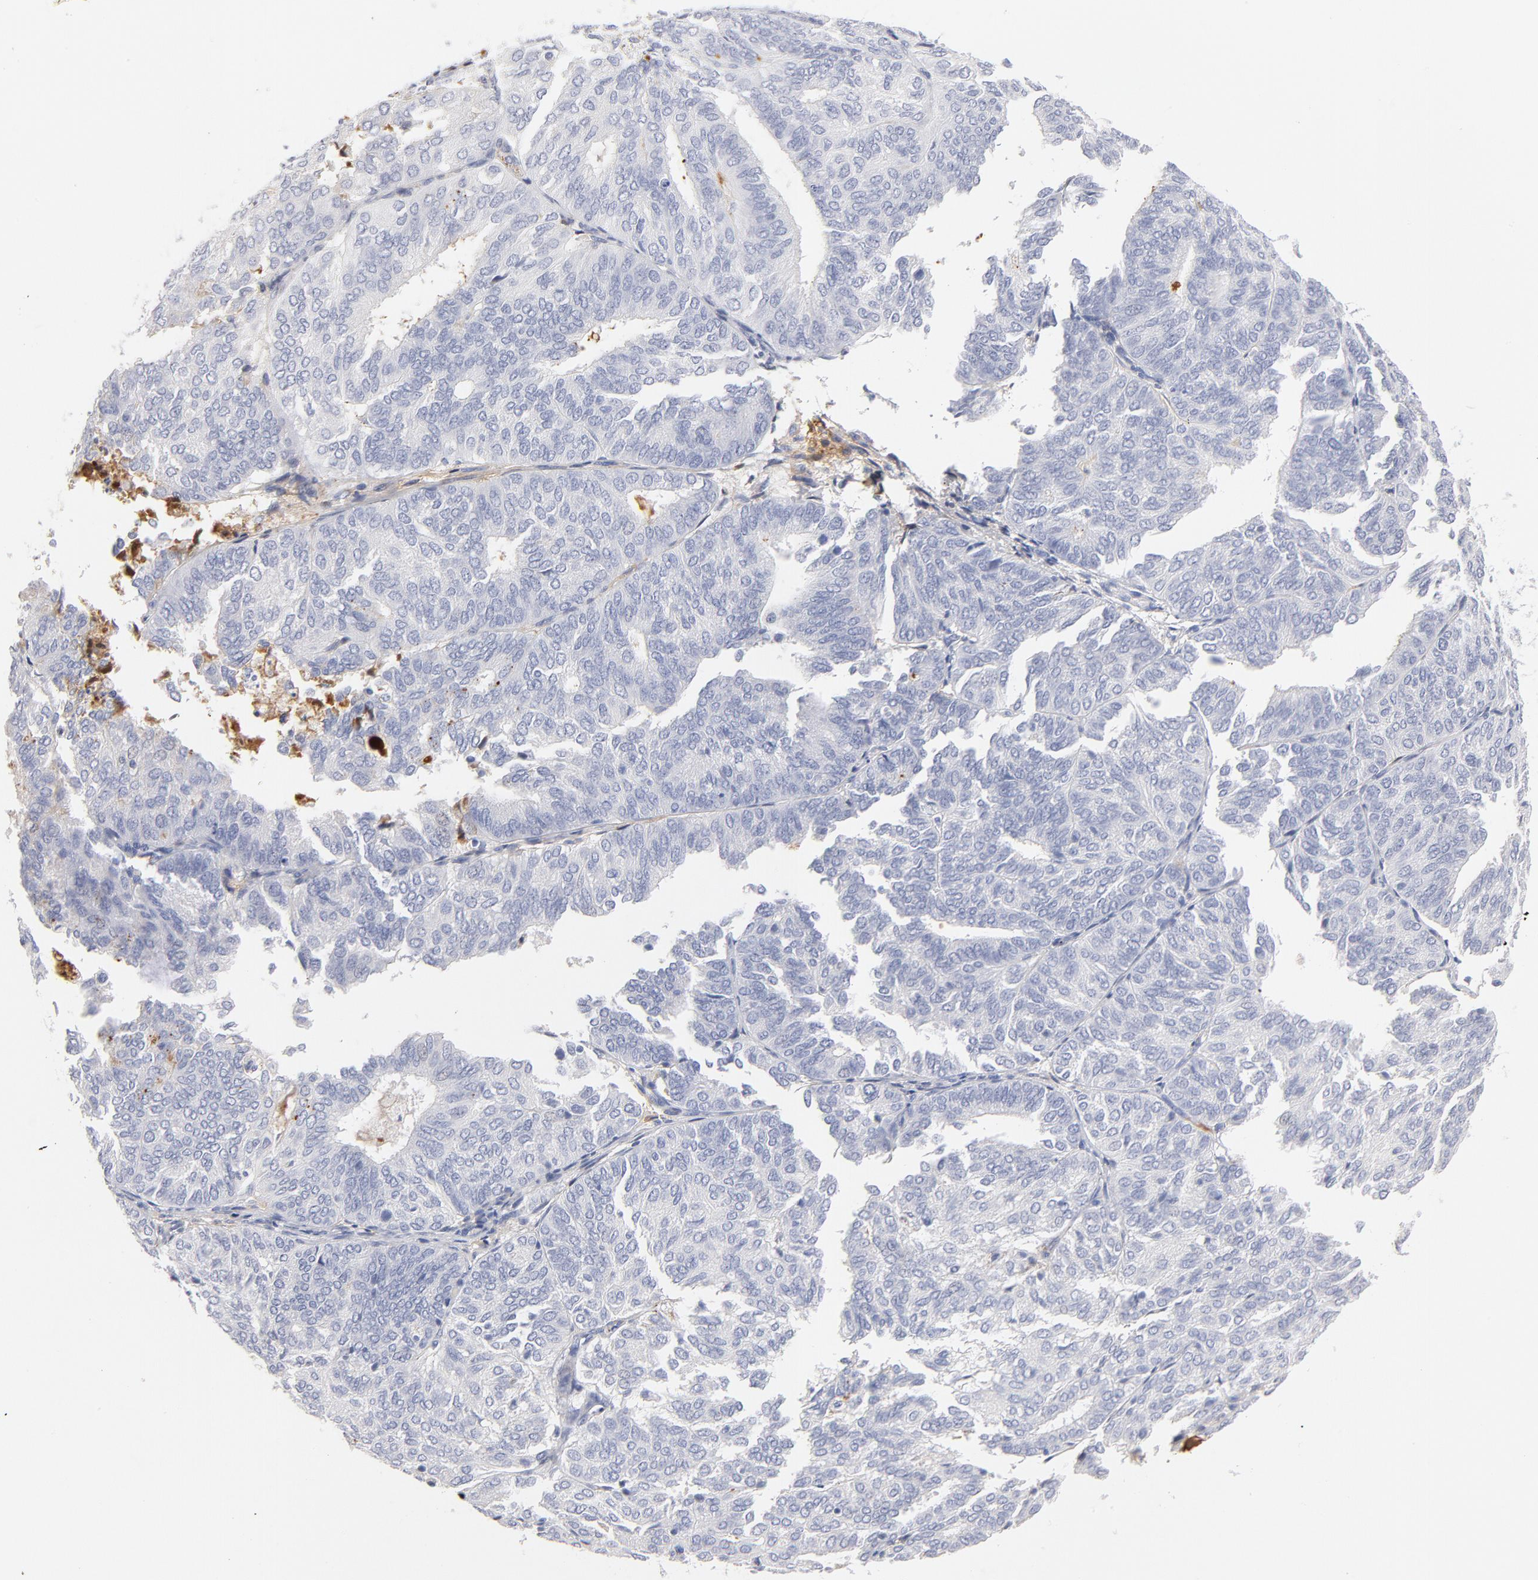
{"staining": {"intensity": "negative", "quantity": "none", "location": "none"}, "tissue": "endometrial cancer", "cell_type": "Tumor cells", "image_type": "cancer", "snomed": [{"axis": "morphology", "description": "Adenocarcinoma, NOS"}, {"axis": "topography", "description": "Endometrium"}], "caption": "Immunohistochemistry micrograph of human endometrial adenocarcinoma stained for a protein (brown), which reveals no positivity in tumor cells.", "gene": "PLAT", "patient": {"sex": "female", "age": 59}}